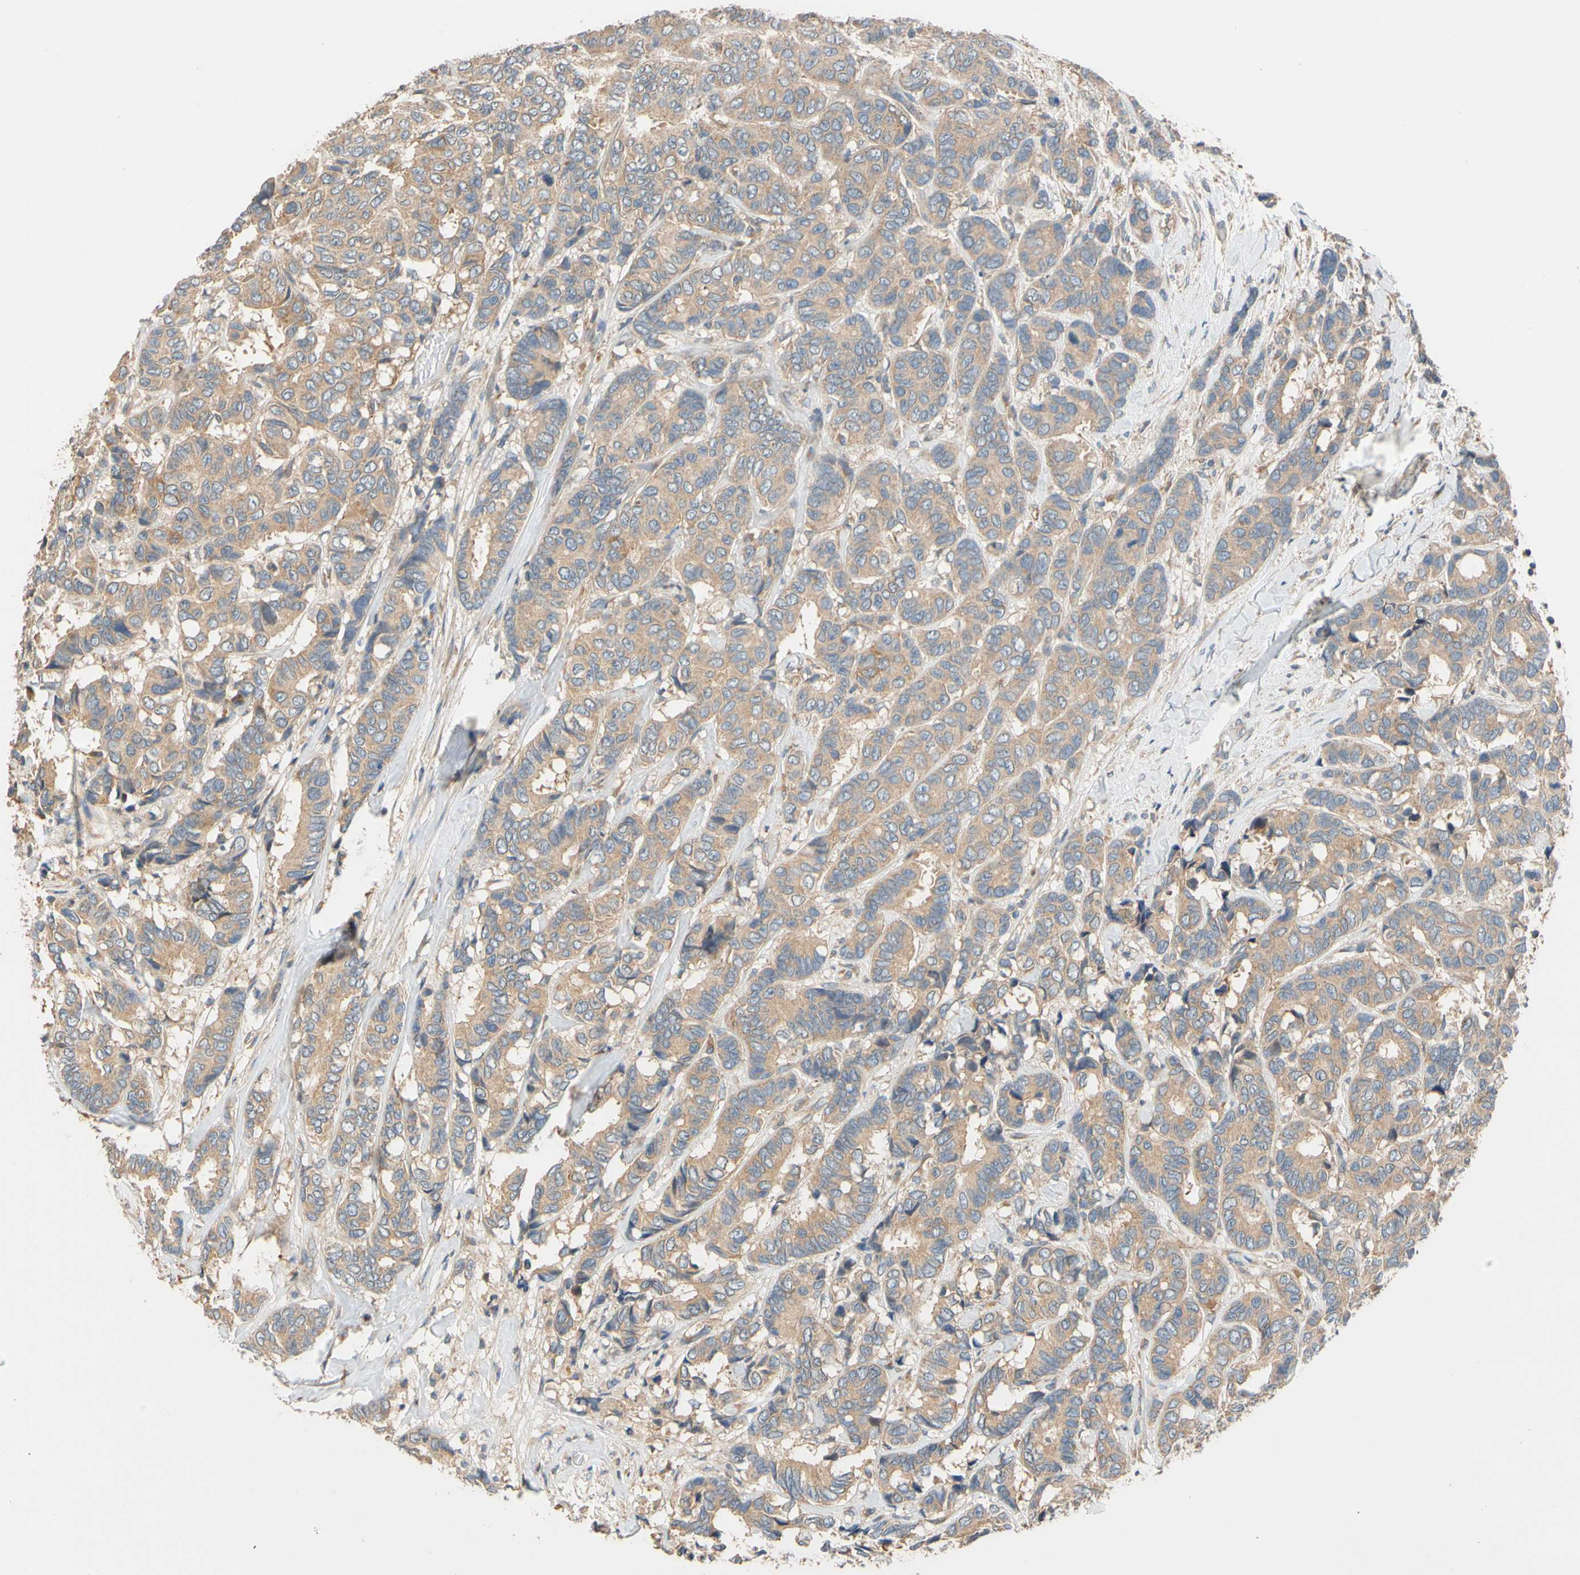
{"staining": {"intensity": "weak", "quantity": ">75%", "location": "cytoplasmic/membranous"}, "tissue": "breast cancer", "cell_type": "Tumor cells", "image_type": "cancer", "snomed": [{"axis": "morphology", "description": "Duct carcinoma"}, {"axis": "topography", "description": "Breast"}], "caption": "The micrograph shows immunohistochemical staining of breast invasive ductal carcinoma. There is weak cytoplasmic/membranous positivity is identified in about >75% of tumor cells.", "gene": "USP46", "patient": {"sex": "female", "age": 87}}